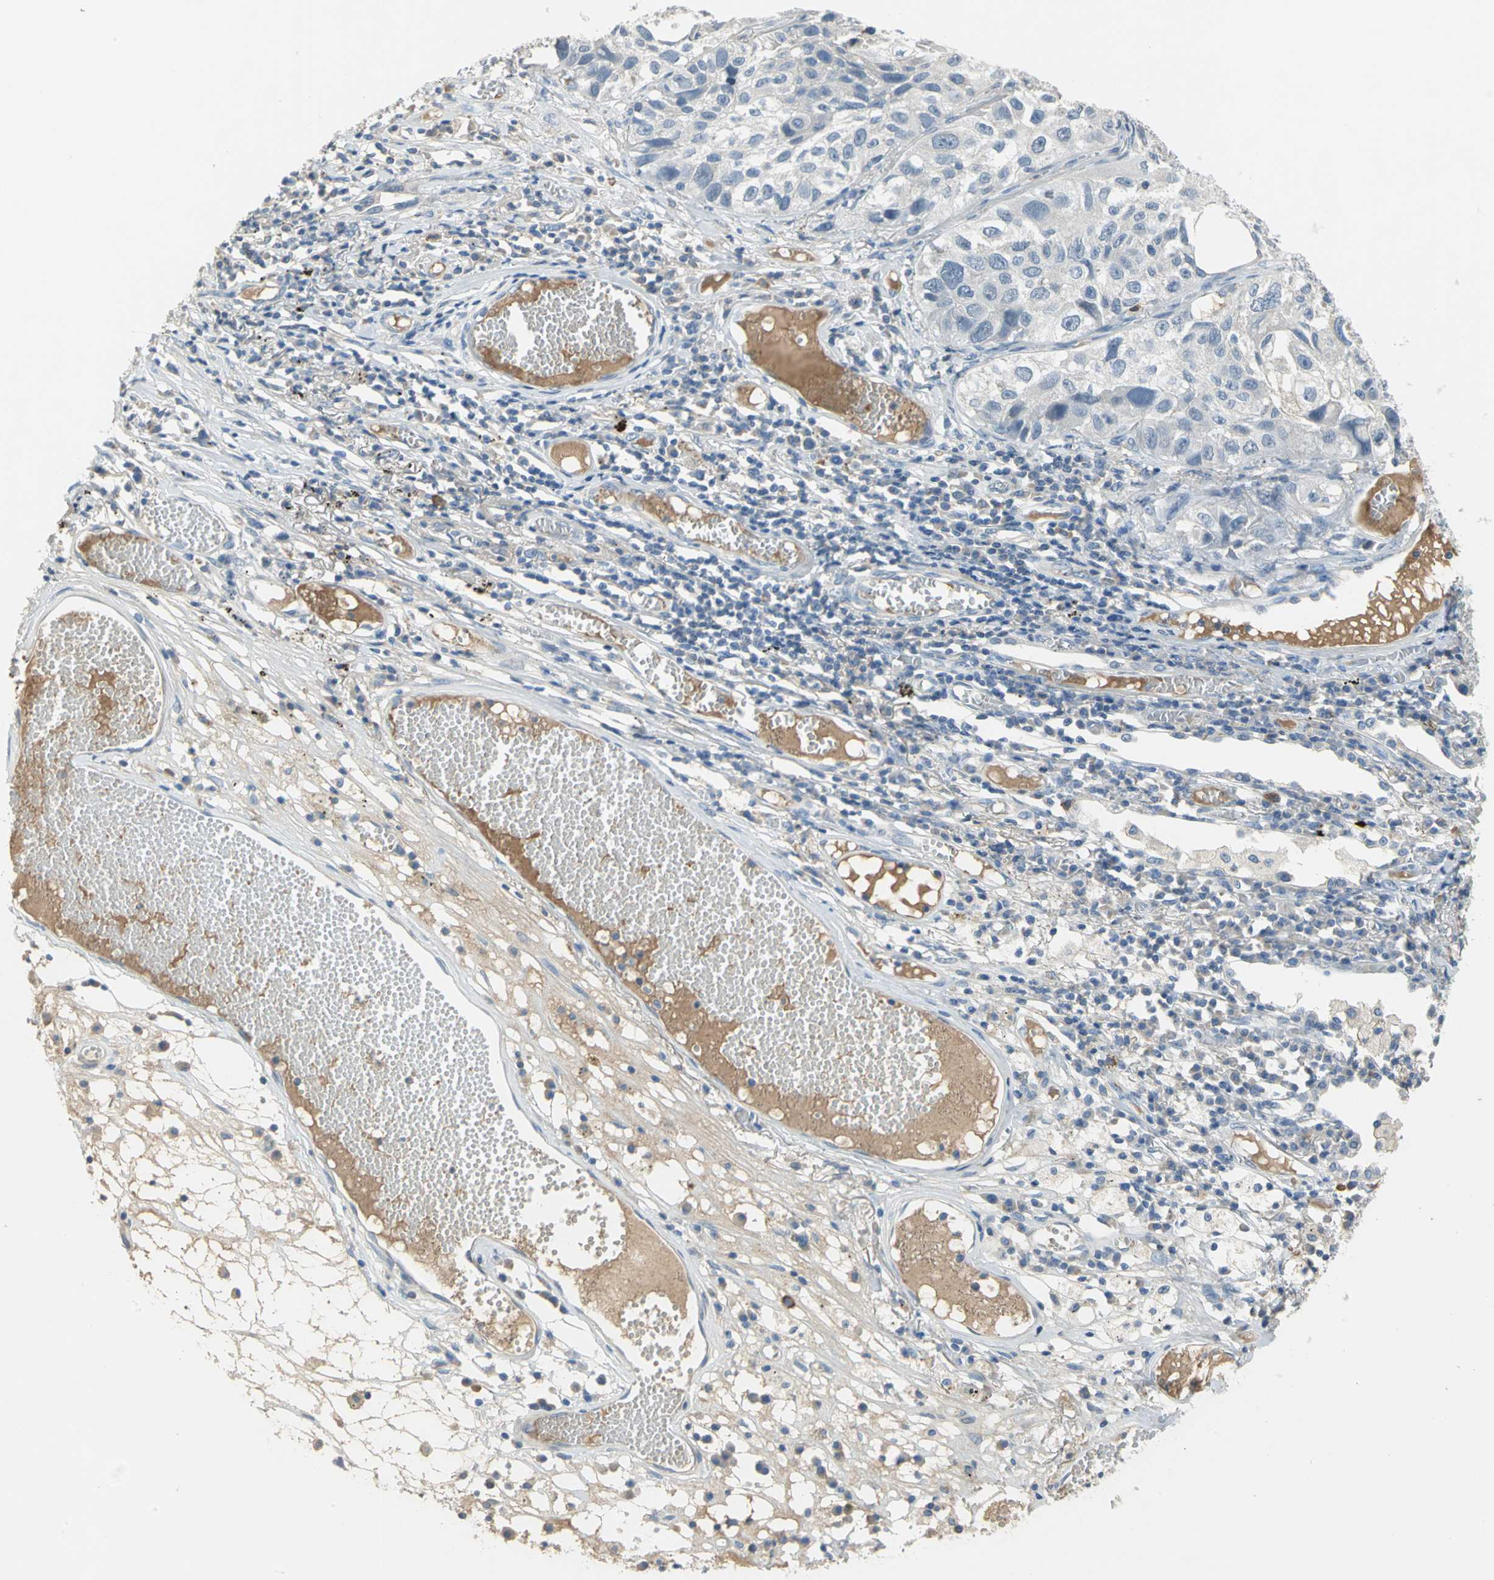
{"staining": {"intensity": "negative", "quantity": "none", "location": "none"}, "tissue": "lung cancer", "cell_type": "Tumor cells", "image_type": "cancer", "snomed": [{"axis": "morphology", "description": "Squamous cell carcinoma, NOS"}, {"axis": "topography", "description": "Lung"}], "caption": "There is no significant staining in tumor cells of lung cancer (squamous cell carcinoma).", "gene": "ZIC1", "patient": {"sex": "male", "age": 71}}